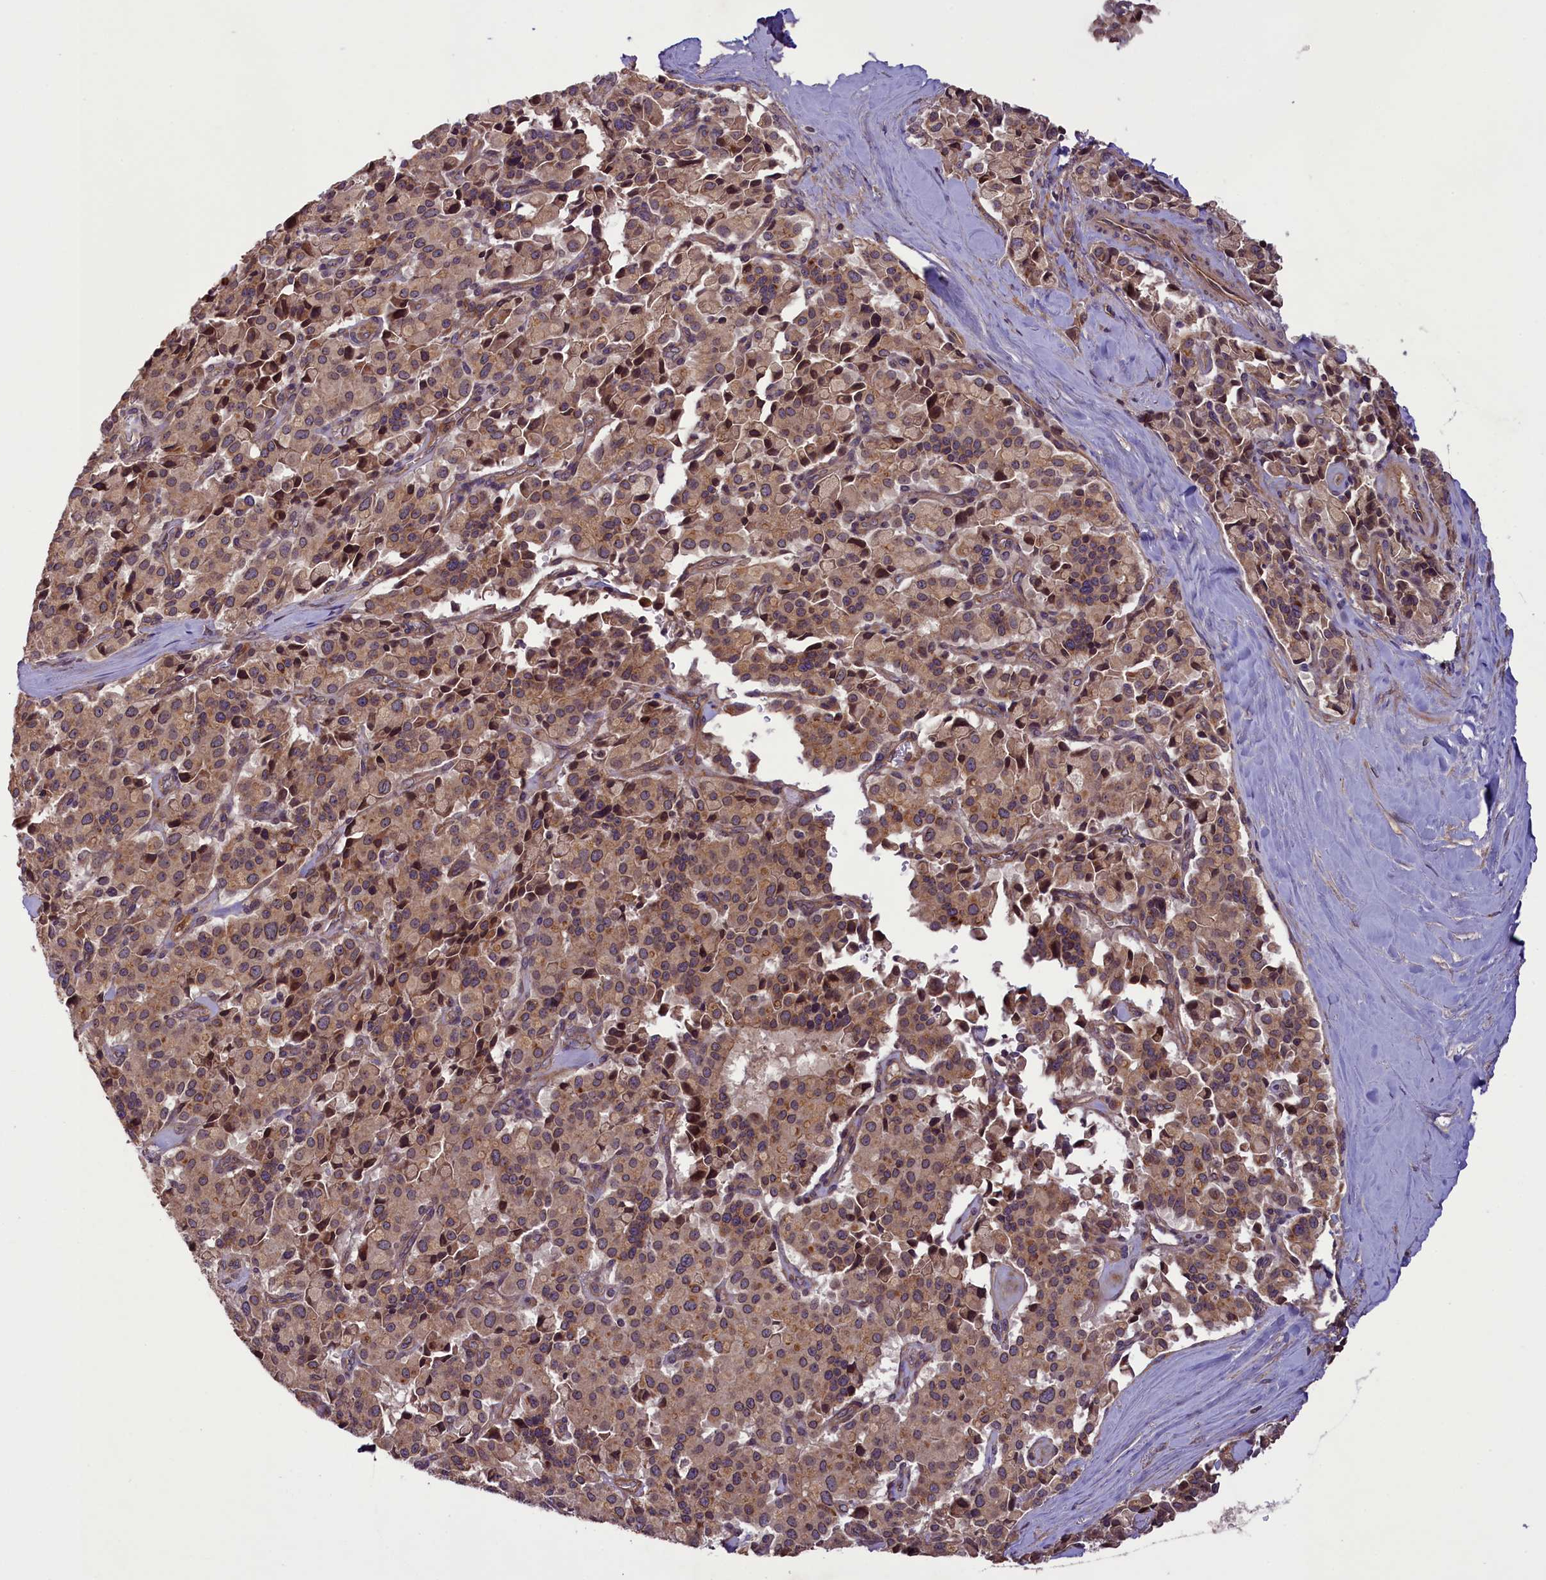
{"staining": {"intensity": "moderate", "quantity": ">75%", "location": "cytoplasmic/membranous,nuclear"}, "tissue": "pancreatic cancer", "cell_type": "Tumor cells", "image_type": "cancer", "snomed": [{"axis": "morphology", "description": "Adenocarcinoma, NOS"}, {"axis": "topography", "description": "Pancreas"}], "caption": "DAB immunohistochemical staining of pancreatic cancer exhibits moderate cytoplasmic/membranous and nuclear protein staining in about >75% of tumor cells.", "gene": "CCDC125", "patient": {"sex": "male", "age": 65}}